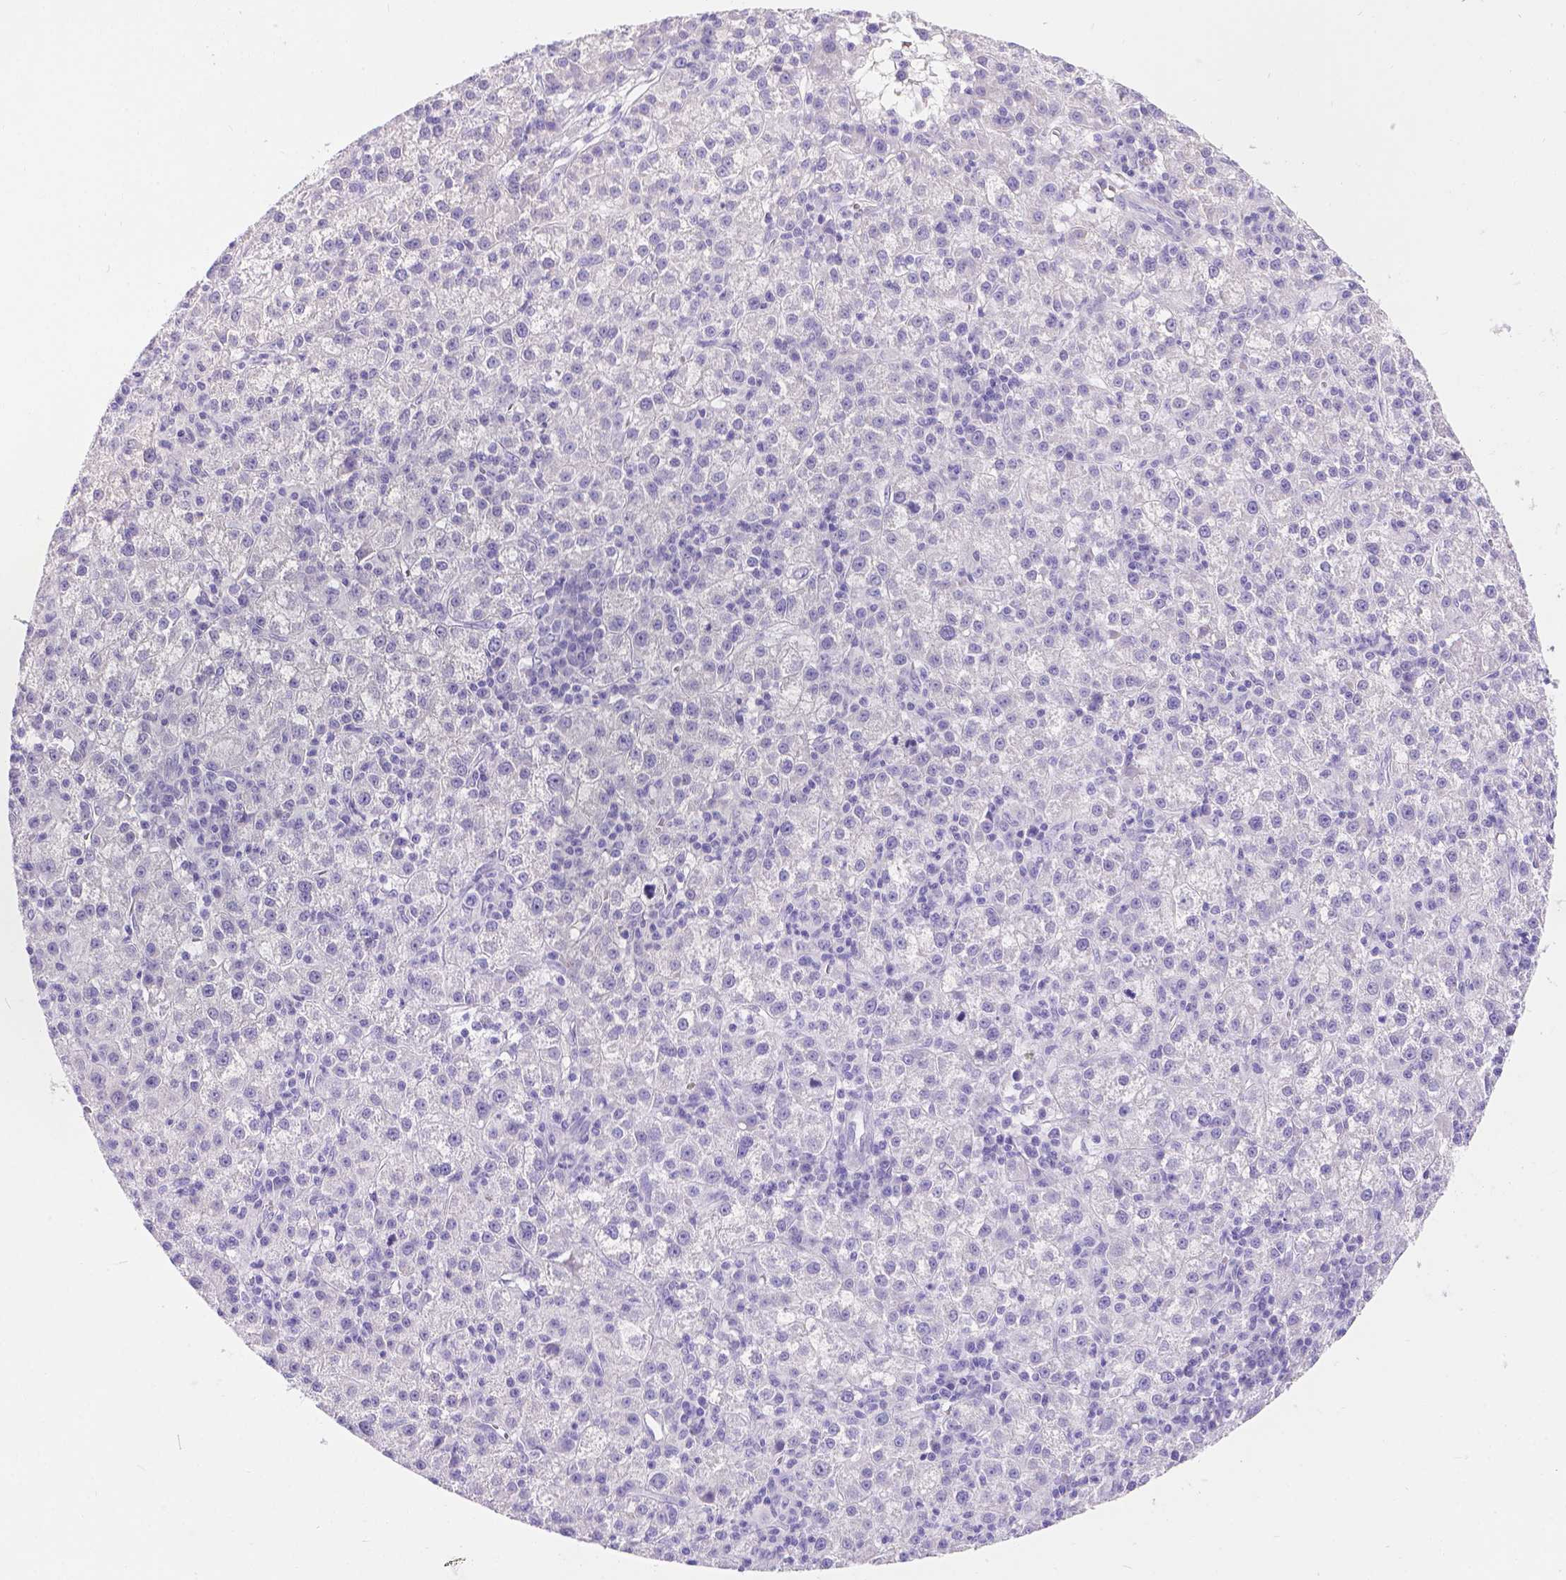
{"staining": {"intensity": "negative", "quantity": "none", "location": "none"}, "tissue": "liver cancer", "cell_type": "Tumor cells", "image_type": "cancer", "snomed": [{"axis": "morphology", "description": "Carcinoma, Hepatocellular, NOS"}, {"axis": "topography", "description": "Liver"}], "caption": "This is a histopathology image of IHC staining of liver cancer, which shows no staining in tumor cells.", "gene": "GNRHR", "patient": {"sex": "female", "age": 60}}